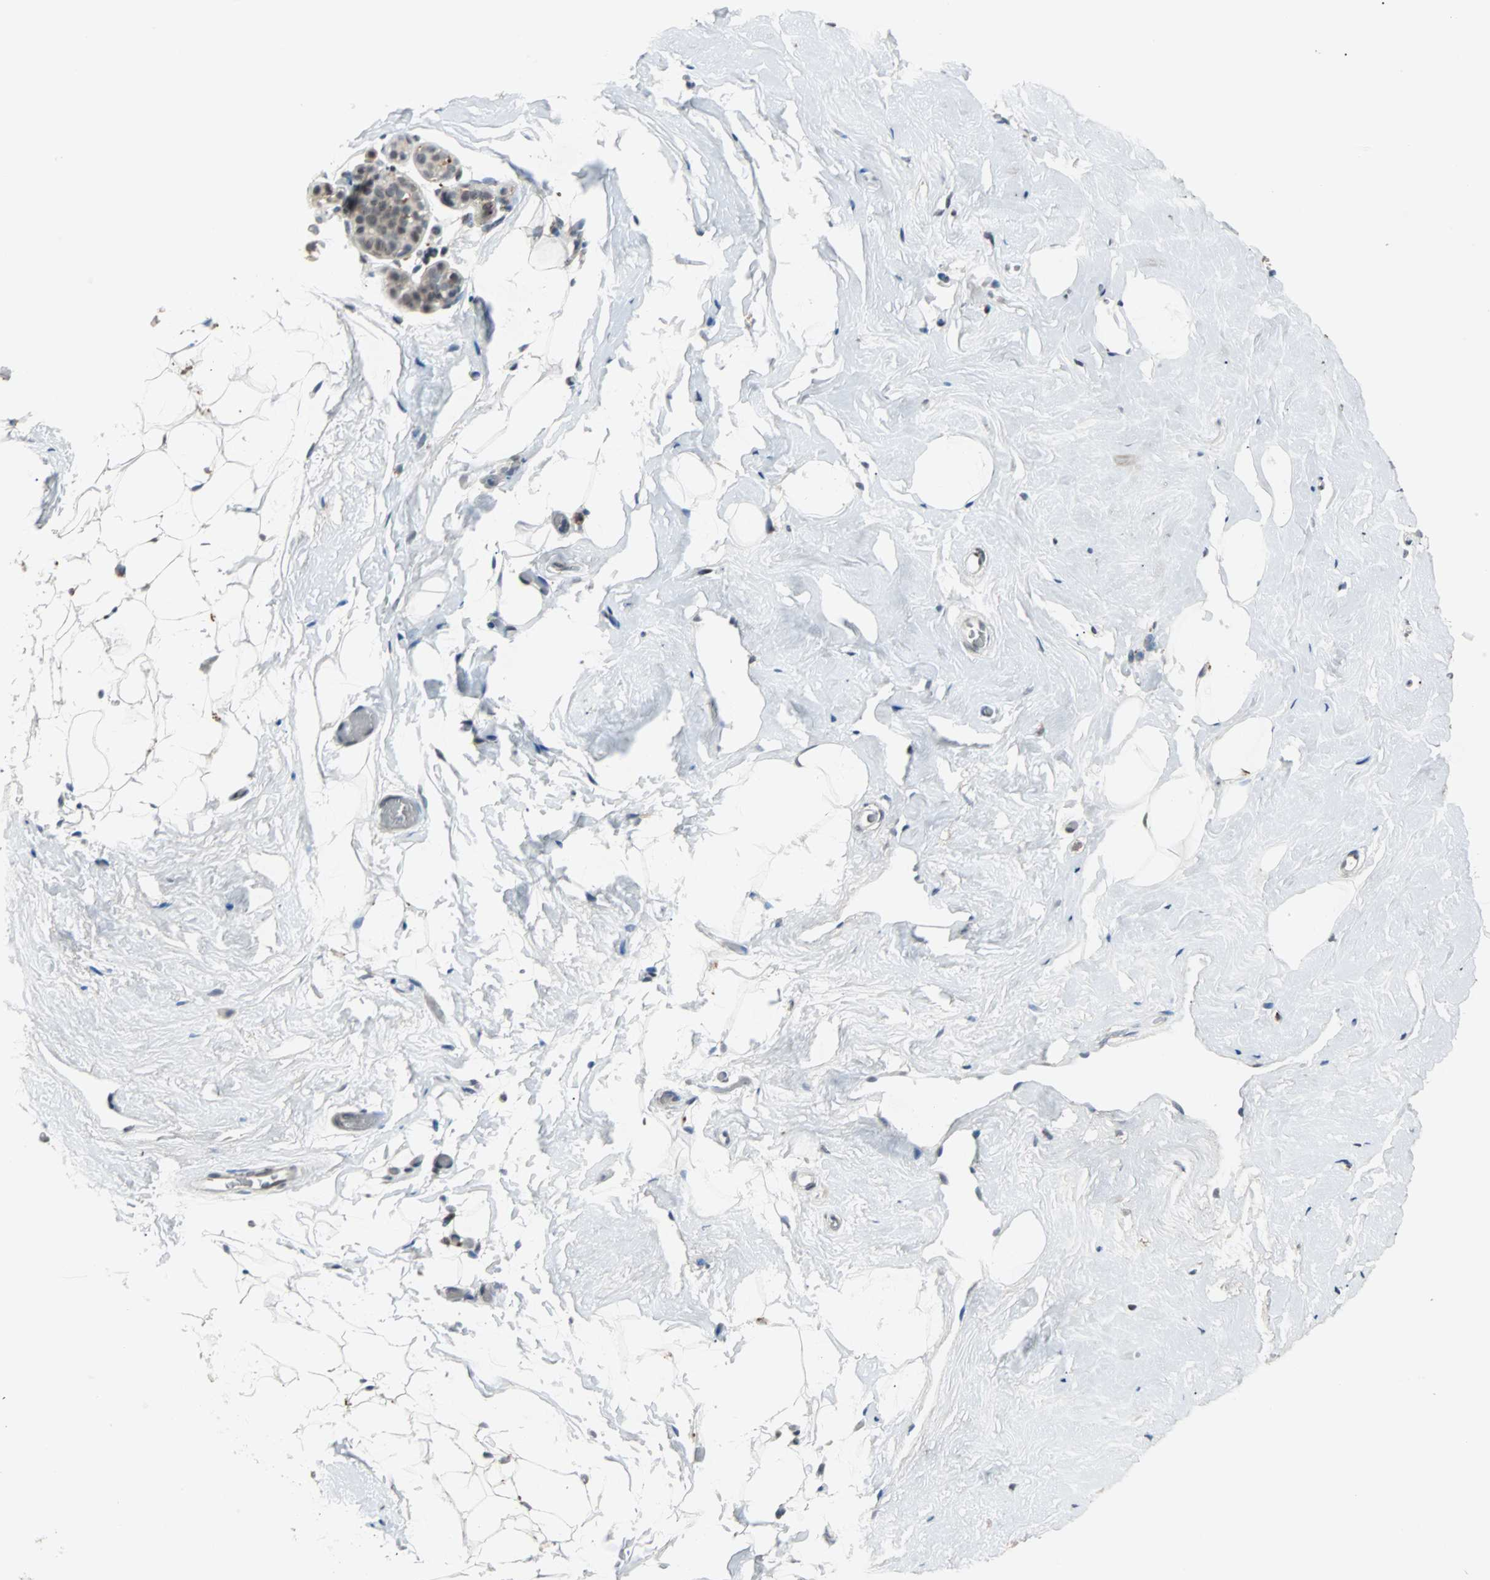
{"staining": {"intensity": "negative", "quantity": "none", "location": "none"}, "tissue": "breast", "cell_type": "Adipocytes", "image_type": "normal", "snomed": [{"axis": "morphology", "description": "Normal tissue, NOS"}, {"axis": "topography", "description": "Breast"}], "caption": "Immunohistochemistry (IHC) histopathology image of normal human breast stained for a protein (brown), which reveals no positivity in adipocytes. Nuclei are stained in blue.", "gene": "HLX", "patient": {"sex": "female", "age": 75}}